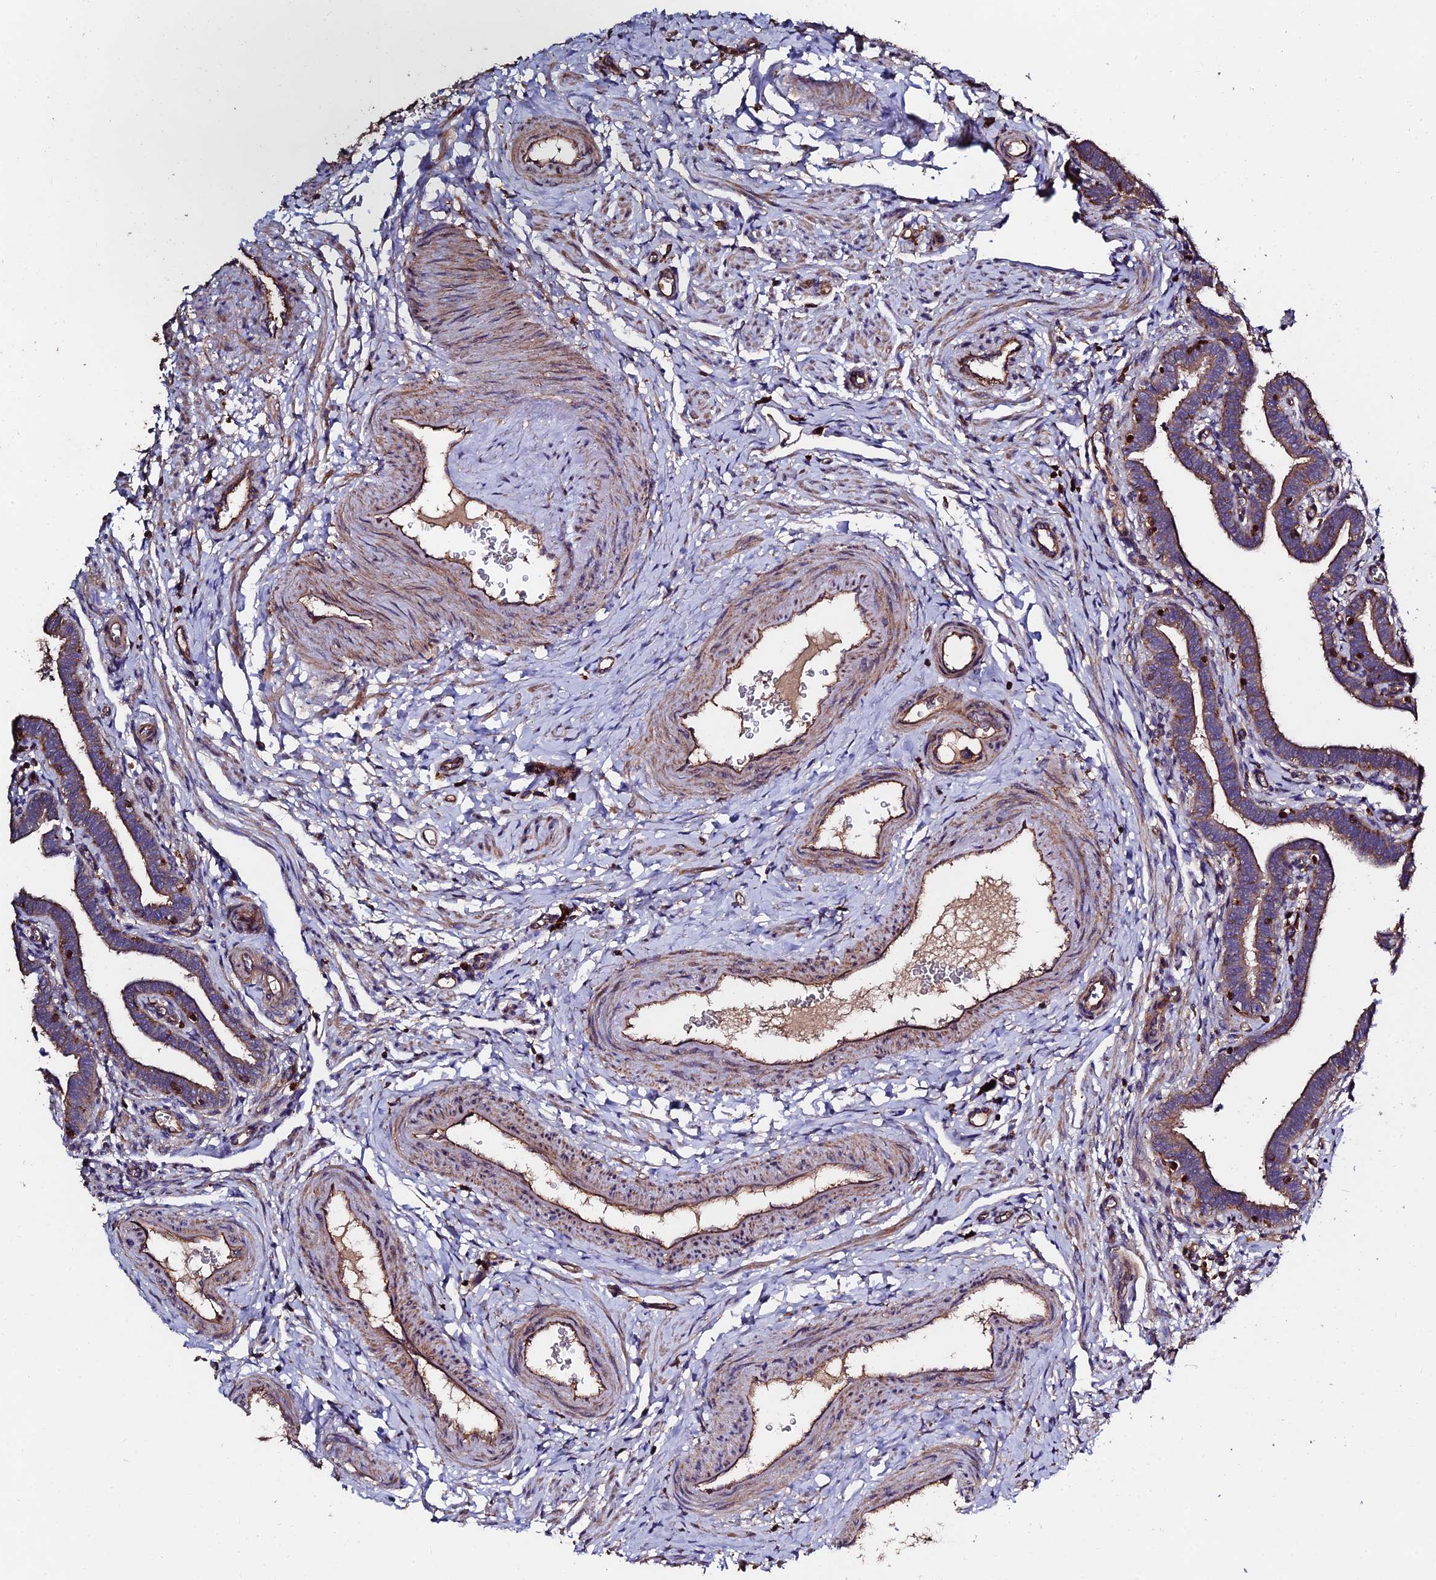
{"staining": {"intensity": "strong", "quantity": "25%-75%", "location": "cytoplasmic/membranous"}, "tissue": "fallopian tube", "cell_type": "Glandular cells", "image_type": "normal", "snomed": [{"axis": "morphology", "description": "Normal tissue, NOS"}, {"axis": "topography", "description": "Fallopian tube"}], "caption": "A brown stain labels strong cytoplasmic/membranous staining of a protein in glandular cells of normal fallopian tube. Ihc stains the protein in brown and the nuclei are stained blue.", "gene": "EXT1", "patient": {"sex": "female", "age": 36}}